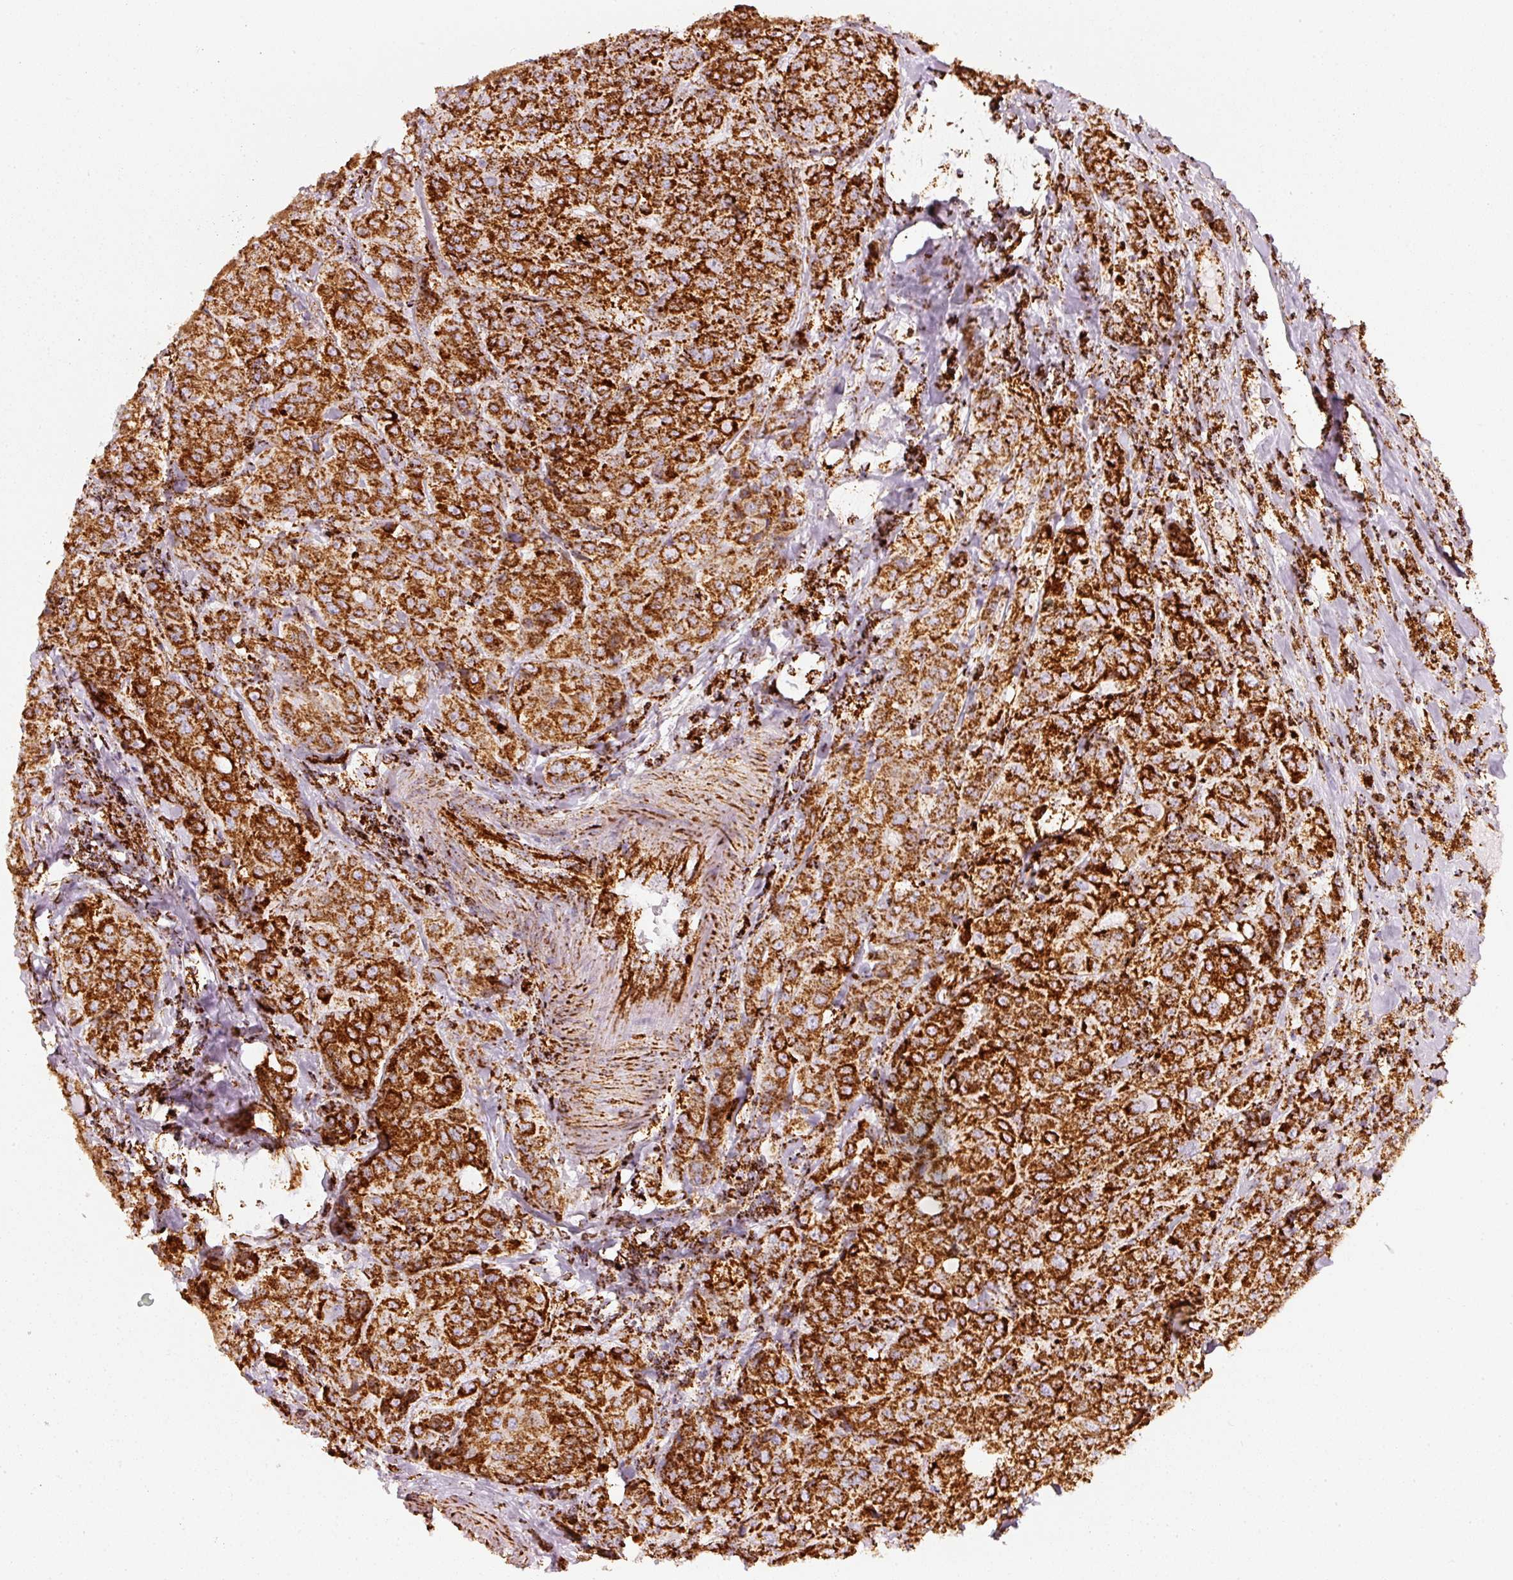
{"staining": {"intensity": "strong", "quantity": ">75%", "location": "cytoplasmic/membranous"}, "tissue": "breast cancer", "cell_type": "Tumor cells", "image_type": "cancer", "snomed": [{"axis": "morphology", "description": "Duct carcinoma"}, {"axis": "topography", "description": "Breast"}], "caption": "An immunohistochemistry histopathology image of neoplastic tissue is shown. Protein staining in brown labels strong cytoplasmic/membranous positivity in breast intraductal carcinoma within tumor cells.", "gene": "MT-CO2", "patient": {"sex": "female", "age": 43}}